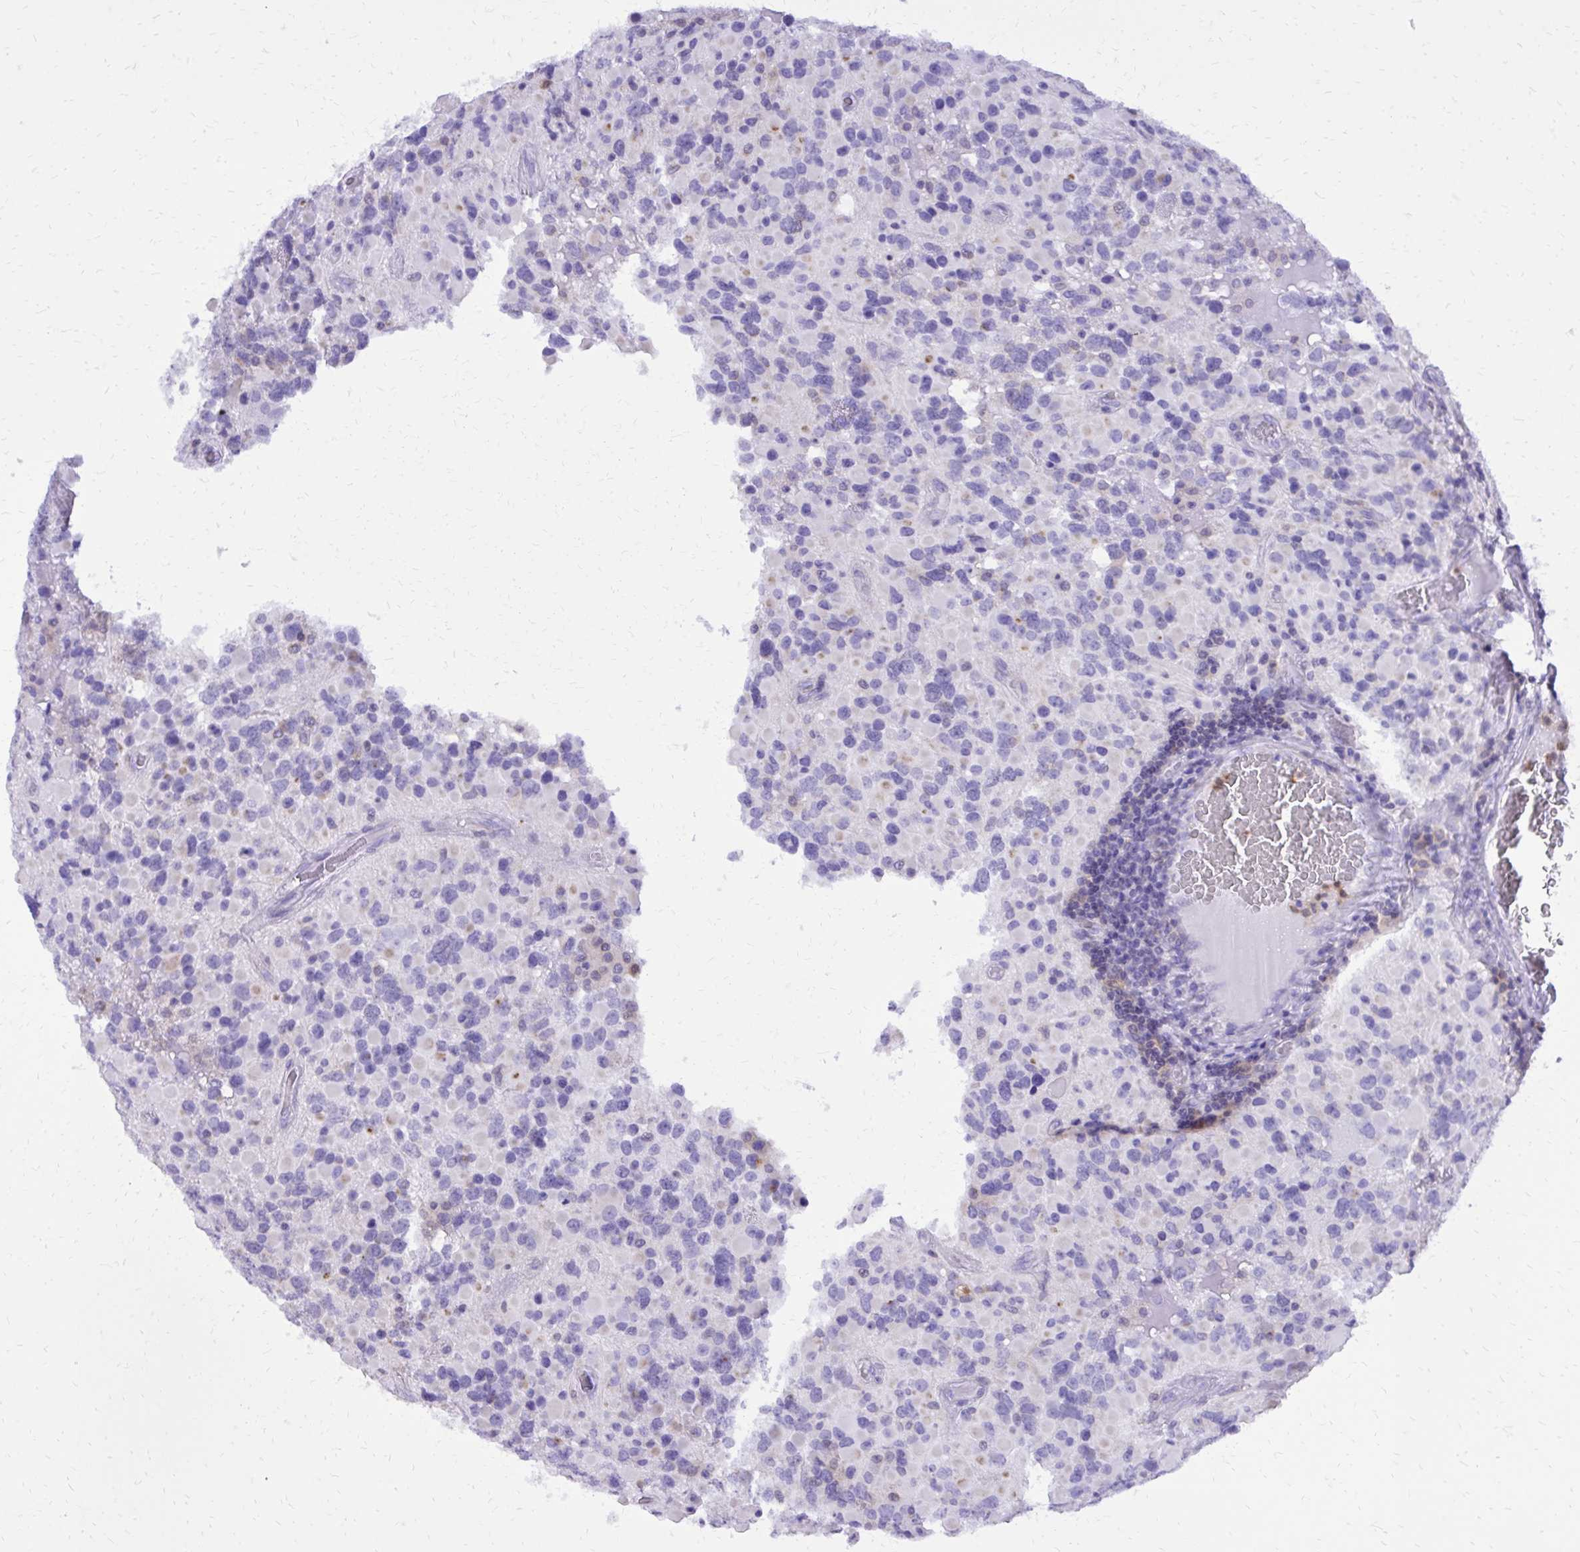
{"staining": {"intensity": "negative", "quantity": "none", "location": "none"}, "tissue": "glioma", "cell_type": "Tumor cells", "image_type": "cancer", "snomed": [{"axis": "morphology", "description": "Glioma, malignant, High grade"}, {"axis": "topography", "description": "Brain"}], "caption": "High-grade glioma (malignant) was stained to show a protein in brown. There is no significant staining in tumor cells. The staining was performed using DAB to visualize the protein expression in brown, while the nuclei were stained in blue with hematoxylin (Magnification: 20x).", "gene": "CAT", "patient": {"sex": "female", "age": 40}}